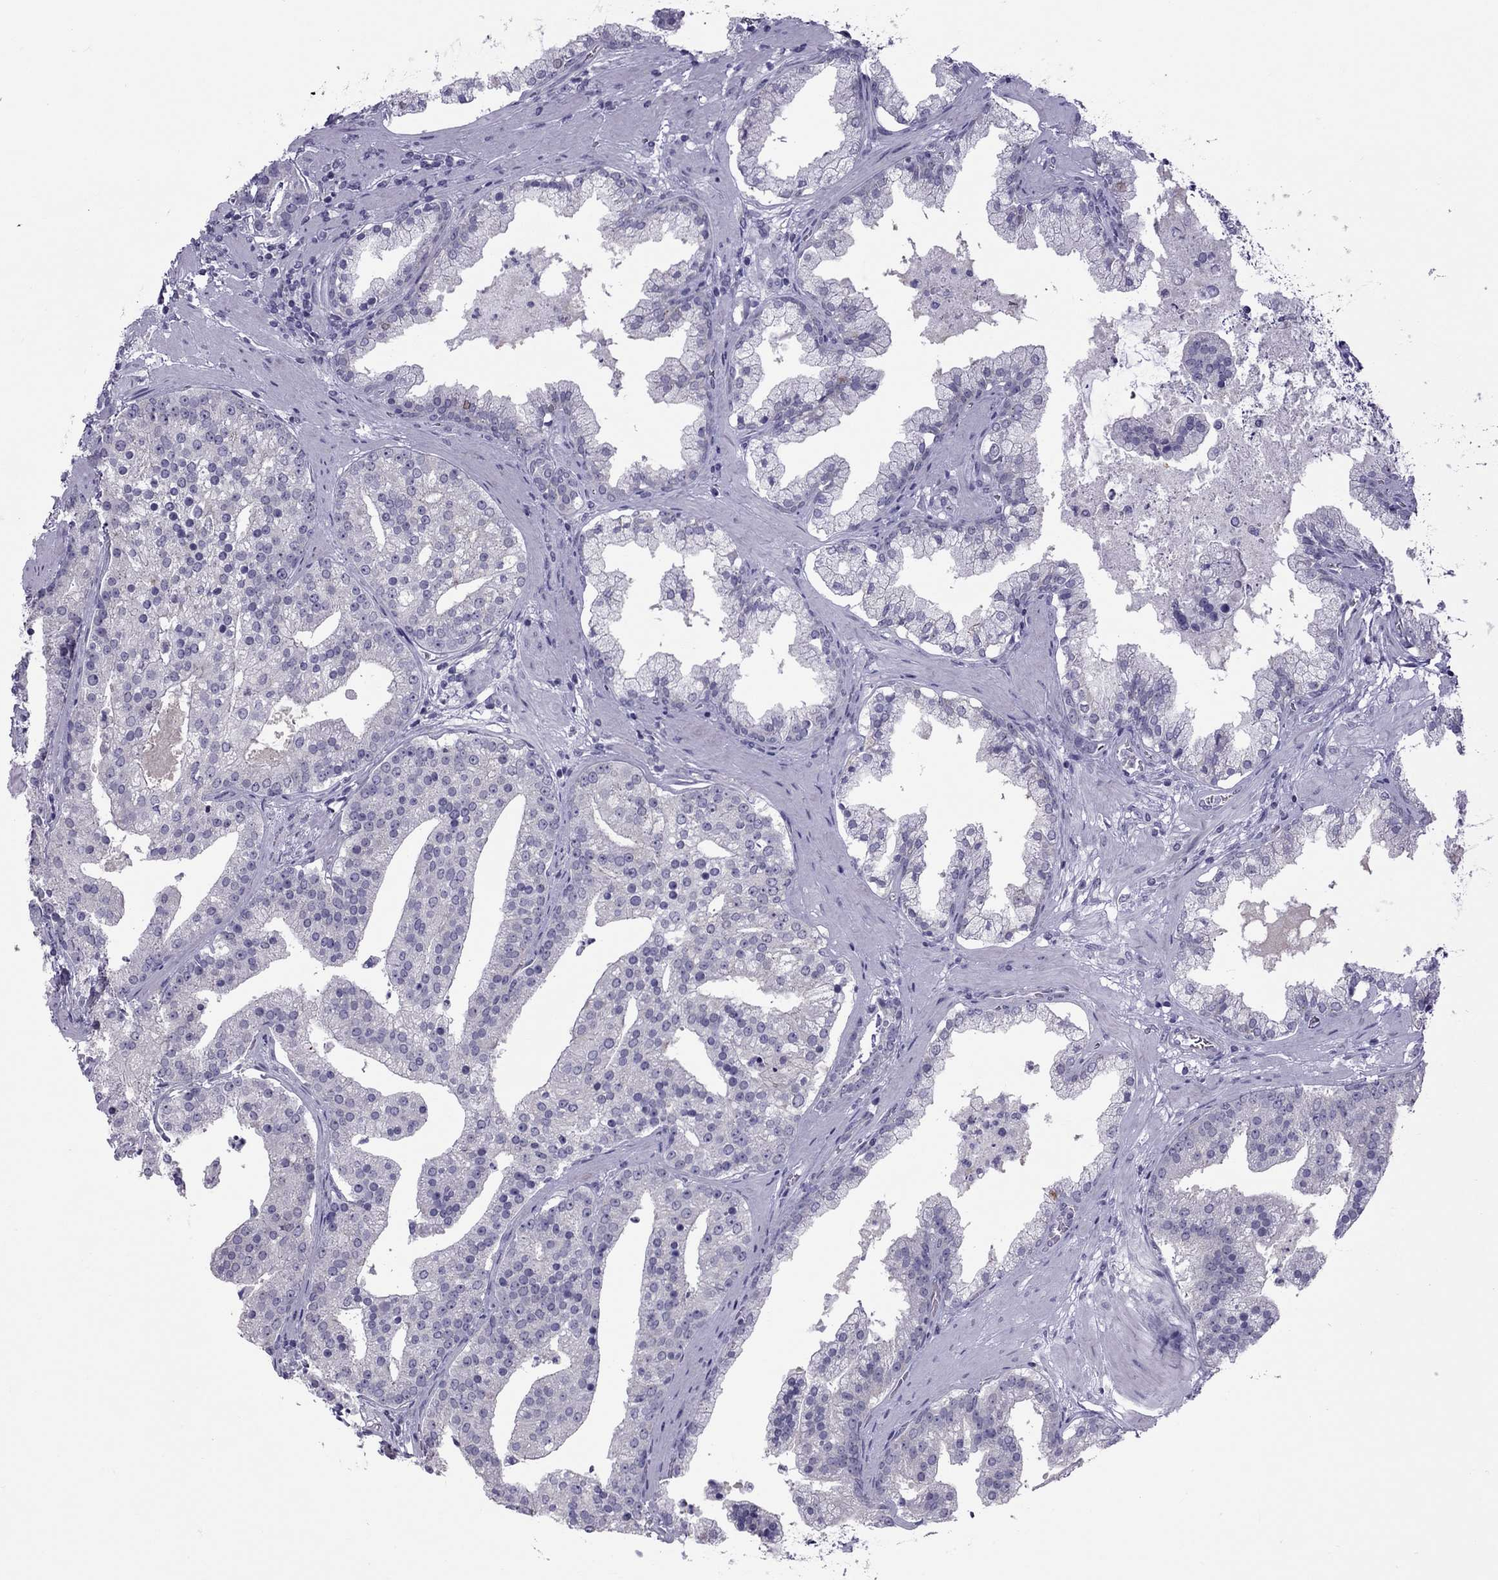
{"staining": {"intensity": "negative", "quantity": "none", "location": "none"}, "tissue": "prostate cancer", "cell_type": "Tumor cells", "image_type": "cancer", "snomed": [{"axis": "morphology", "description": "Adenocarcinoma, NOS"}, {"axis": "topography", "description": "Prostate and seminal vesicle, NOS"}, {"axis": "topography", "description": "Prostate"}], "caption": "High magnification brightfield microscopy of prostate adenocarcinoma stained with DAB (brown) and counterstained with hematoxylin (blue): tumor cells show no significant expression. The staining was performed using DAB to visualize the protein expression in brown, while the nuclei were stained in blue with hematoxylin (Magnification: 20x).", "gene": "TEX14", "patient": {"sex": "male", "age": 44}}